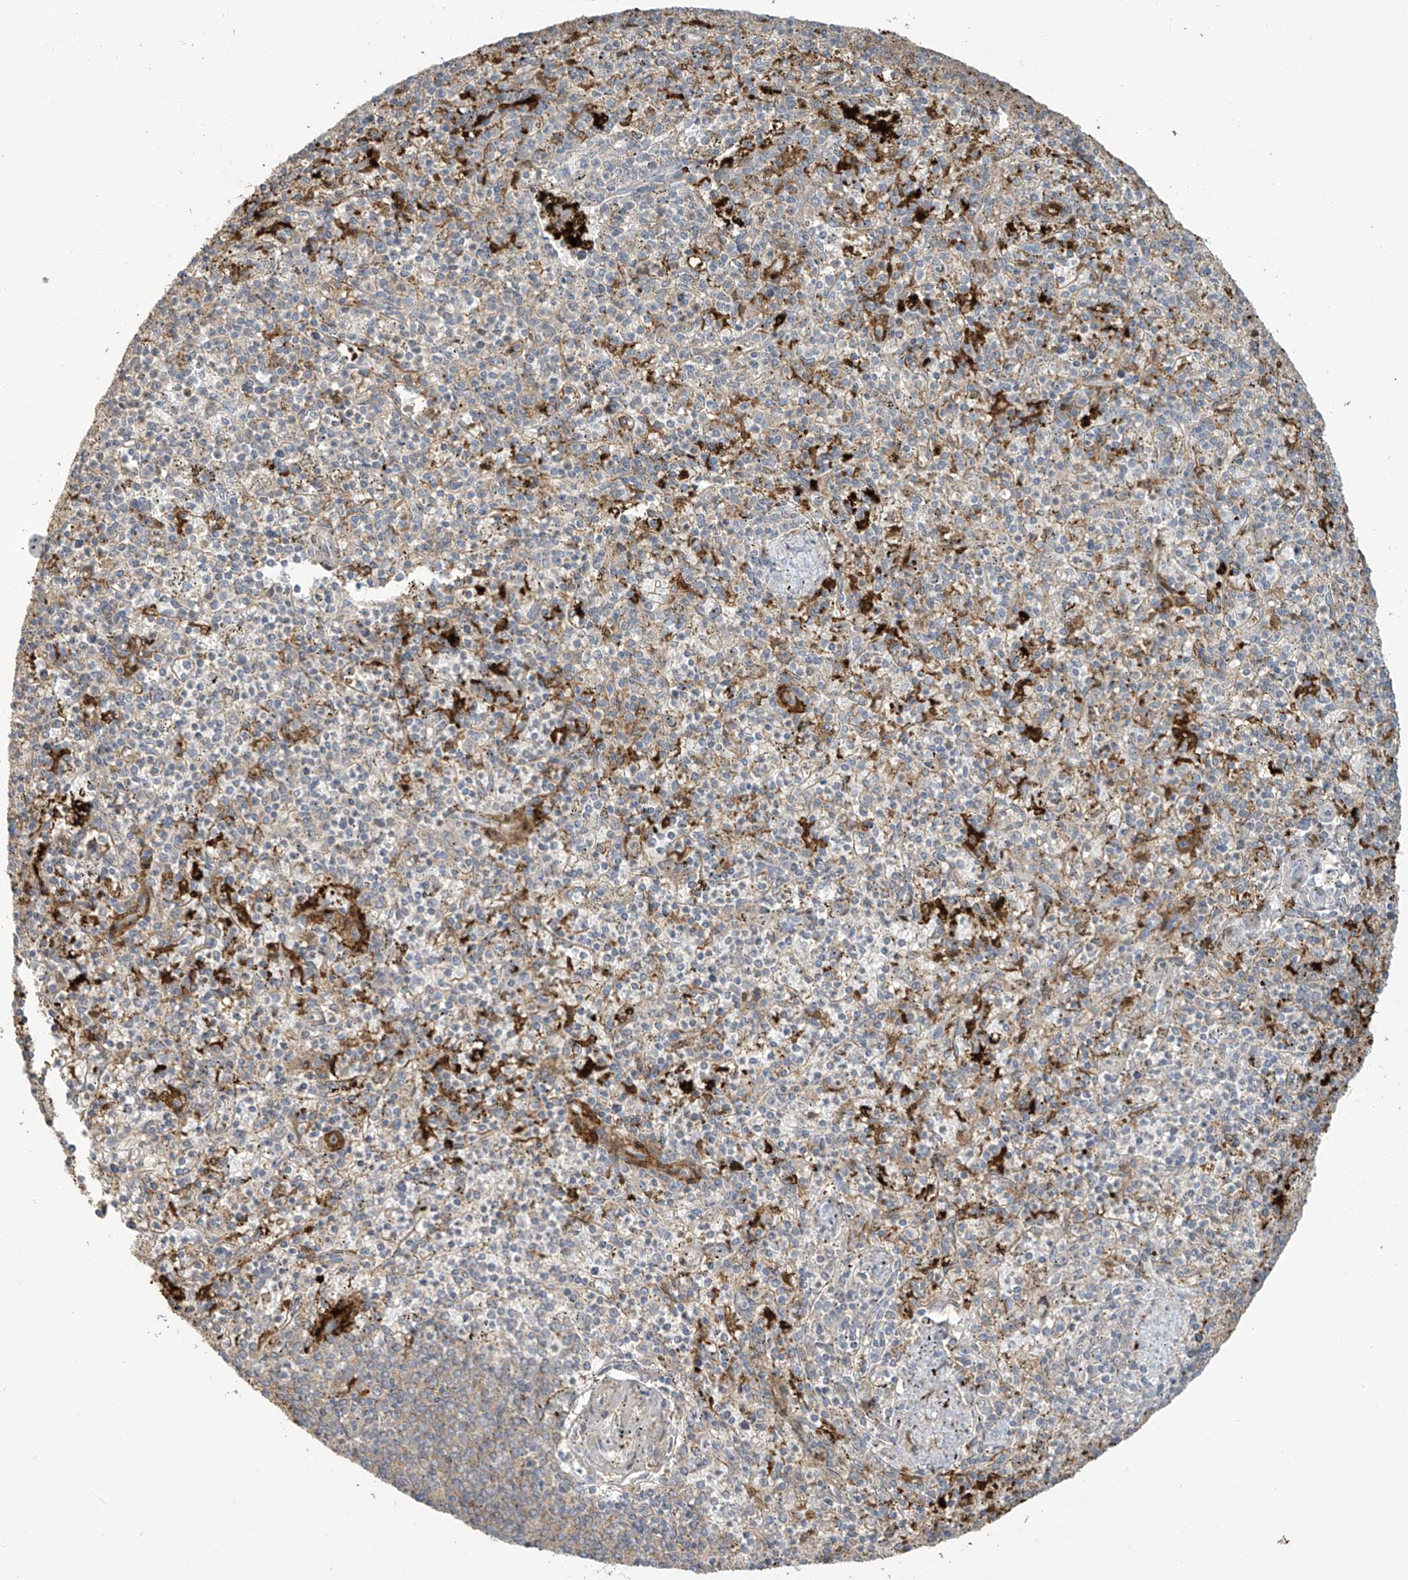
{"staining": {"intensity": "moderate", "quantity": "<25%", "location": "cytoplasmic/membranous"}, "tissue": "spleen", "cell_type": "Cells in red pulp", "image_type": "normal", "snomed": [{"axis": "morphology", "description": "Normal tissue, NOS"}, {"axis": "topography", "description": "Spleen"}], "caption": "An immunohistochemistry photomicrograph of normal tissue is shown. Protein staining in brown labels moderate cytoplasmic/membranous positivity in spleen within cells in red pulp. Using DAB (brown) and hematoxylin (blue) stains, captured at high magnification using brightfield microscopy.", "gene": "TAGAP", "patient": {"sex": "male", "age": 72}}